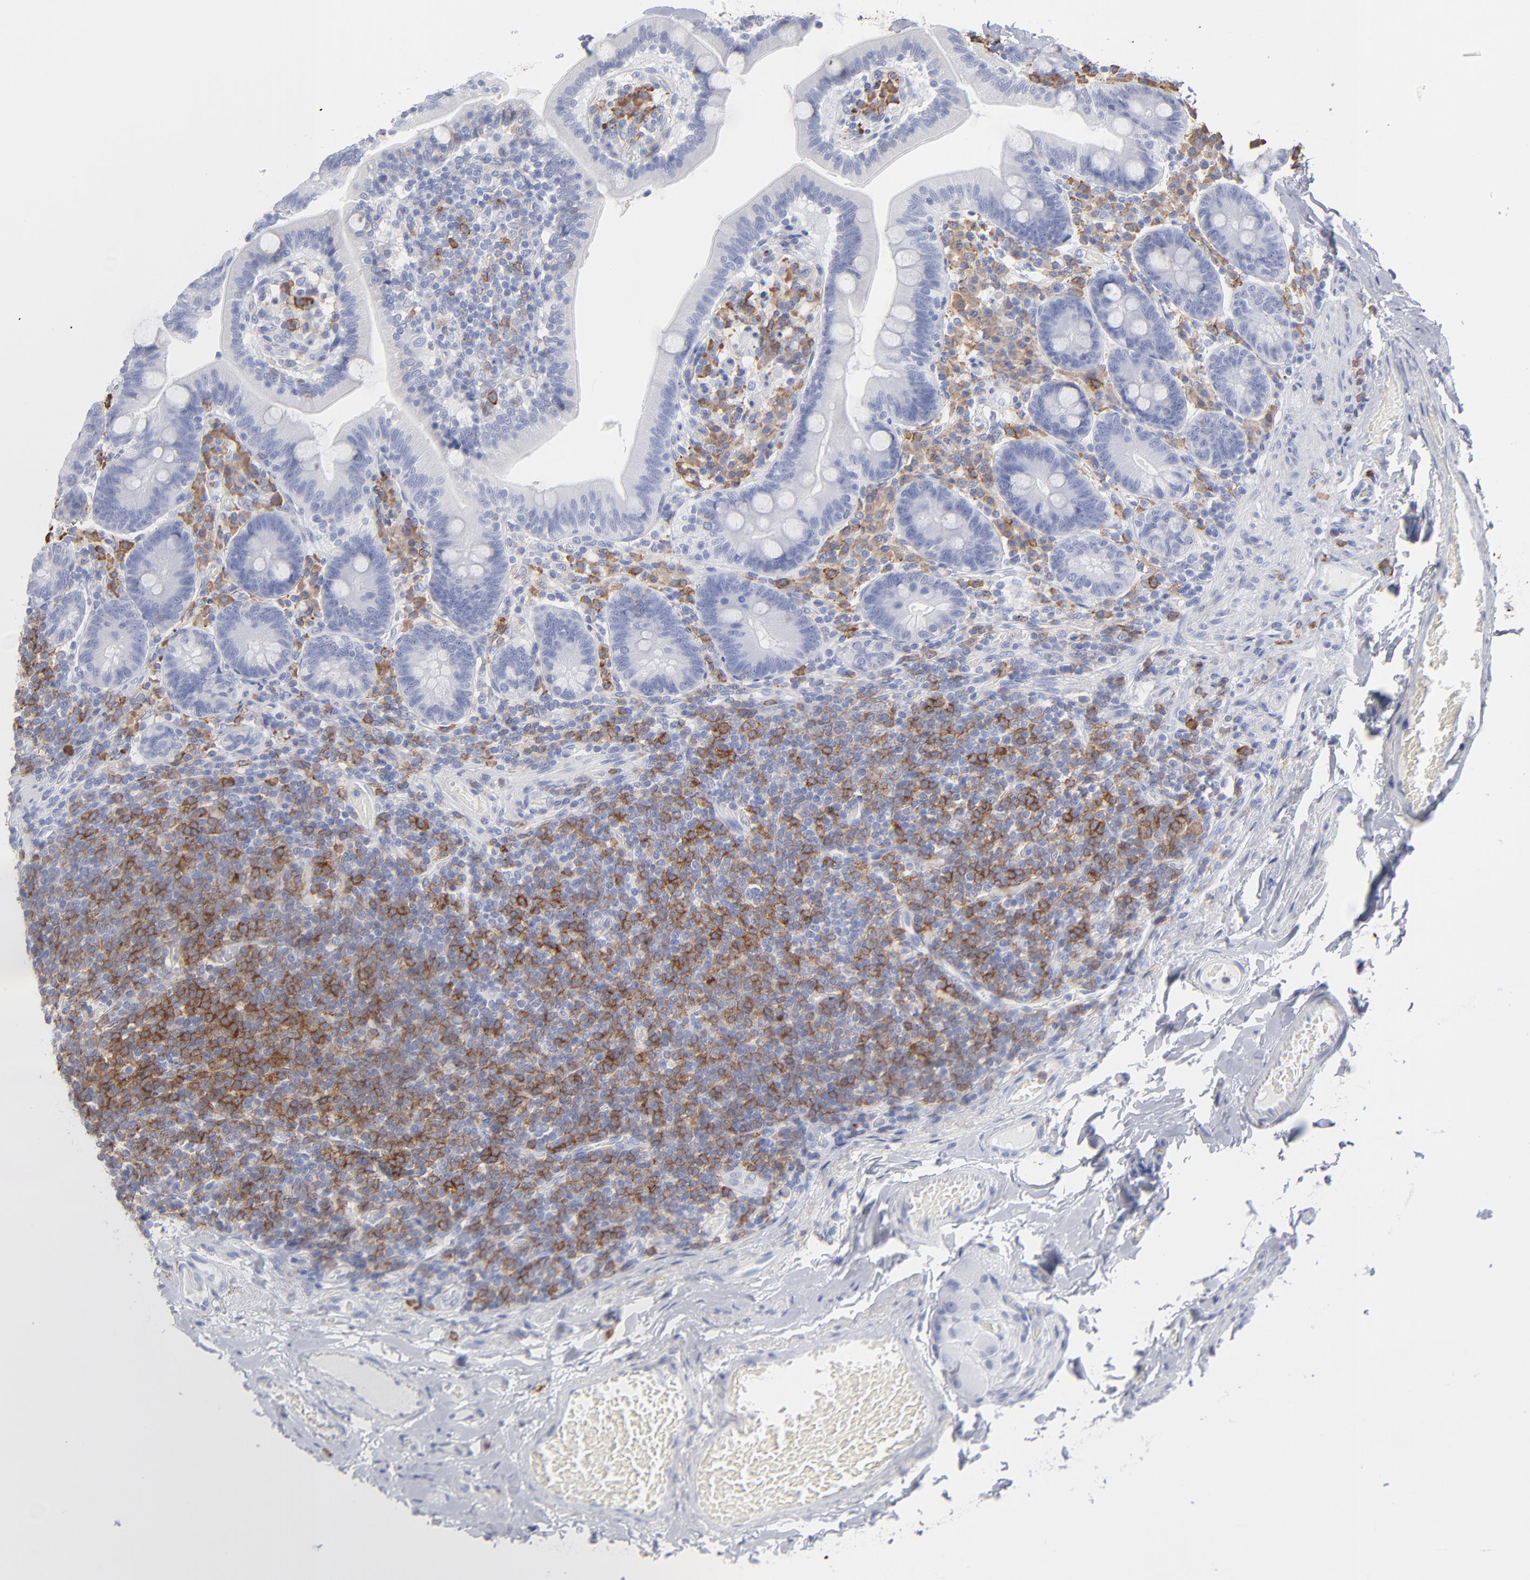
{"staining": {"intensity": "negative", "quantity": "none", "location": "none"}, "tissue": "duodenum", "cell_type": "Glandular cells", "image_type": "normal", "snomed": [{"axis": "morphology", "description": "Normal tissue, NOS"}, {"axis": "topography", "description": "Duodenum"}], "caption": "IHC photomicrograph of benign human duodenum stained for a protein (brown), which exhibits no positivity in glandular cells.", "gene": "LAT2", "patient": {"sex": "male", "age": 66}}